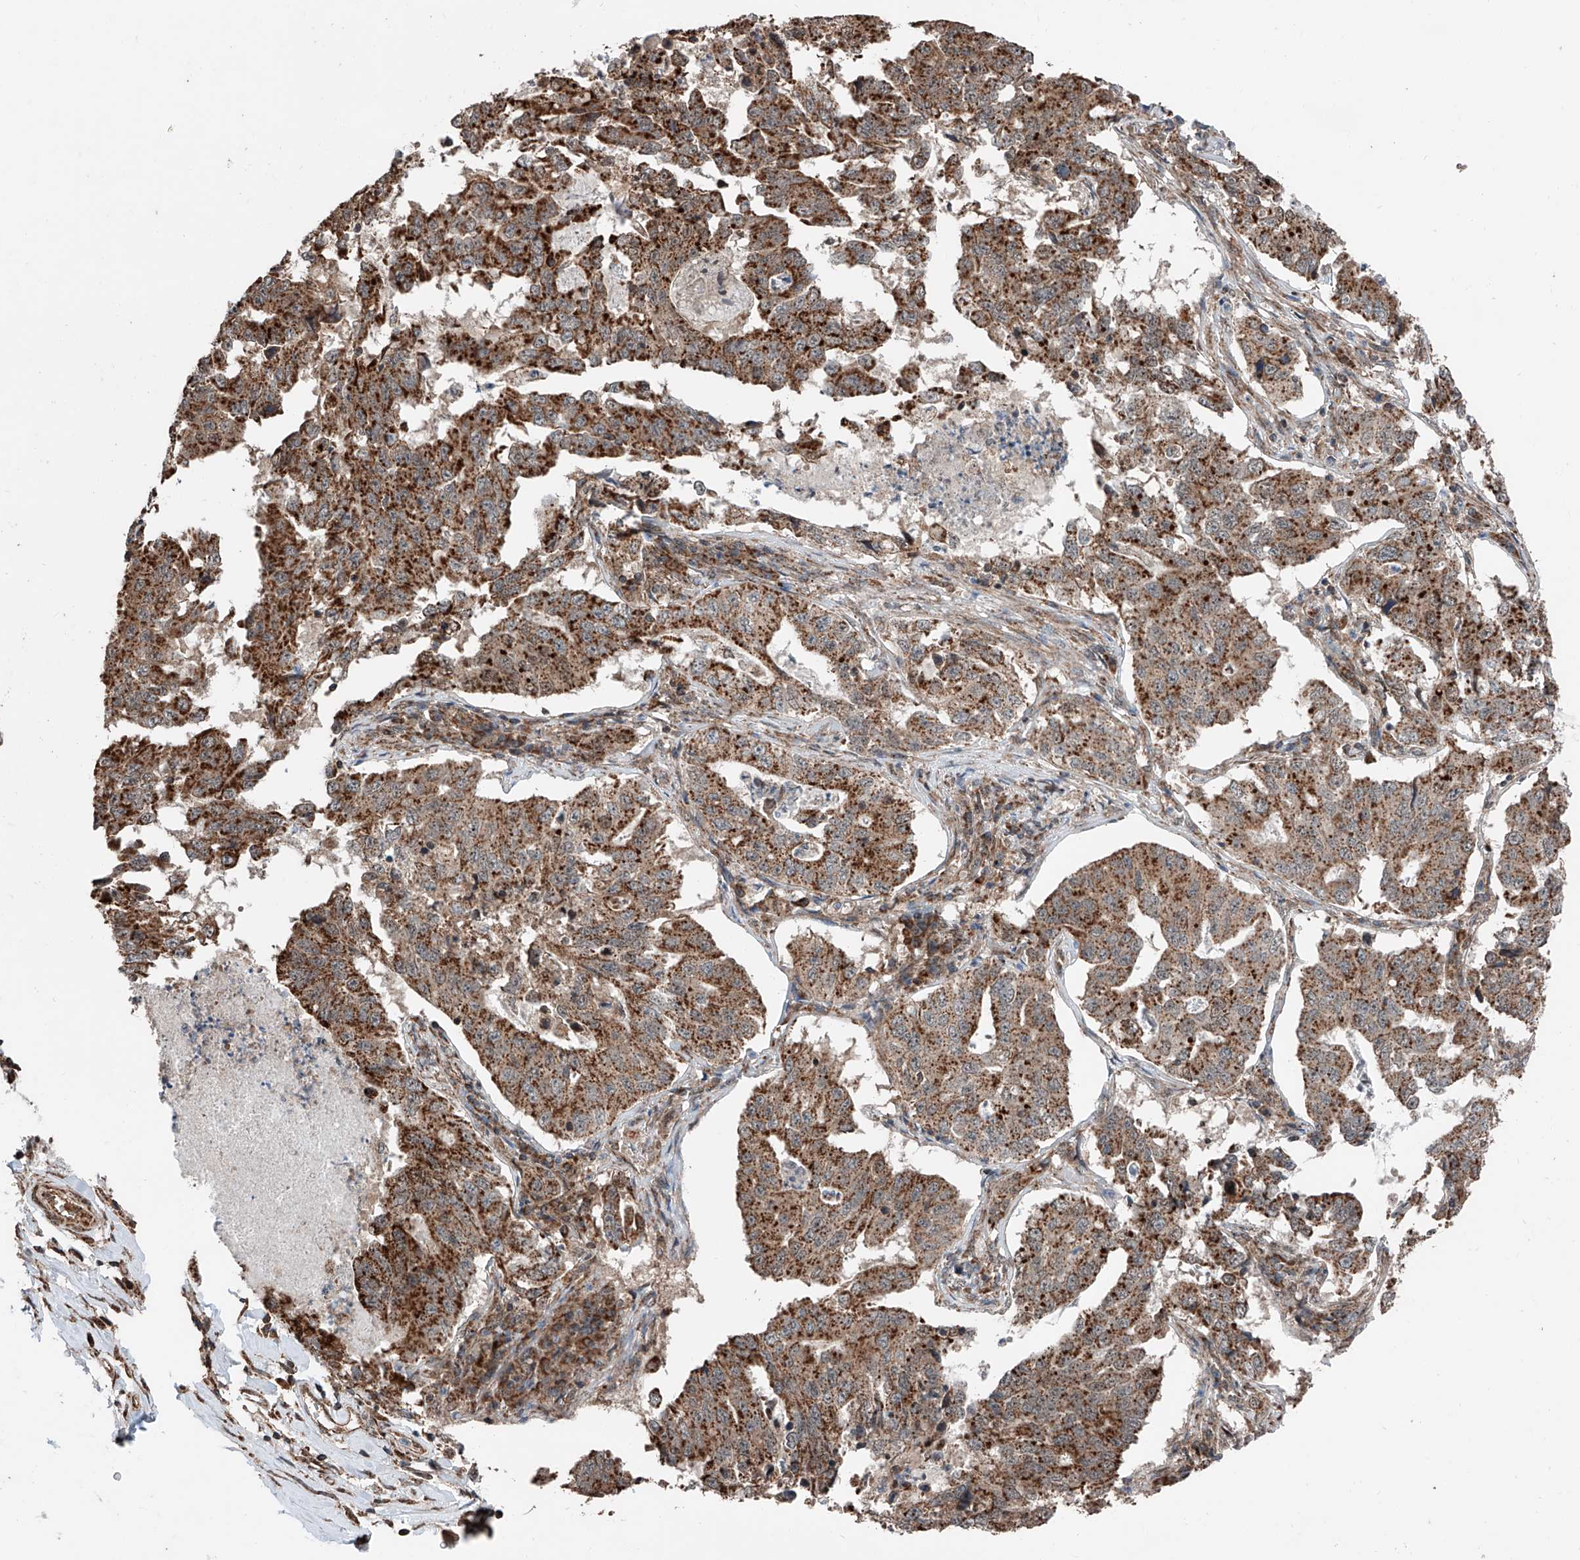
{"staining": {"intensity": "strong", "quantity": ">75%", "location": "cytoplasmic/membranous"}, "tissue": "lung cancer", "cell_type": "Tumor cells", "image_type": "cancer", "snomed": [{"axis": "morphology", "description": "Adenocarcinoma, NOS"}, {"axis": "topography", "description": "Lung"}], "caption": "Lung adenocarcinoma stained with DAB immunohistochemistry exhibits high levels of strong cytoplasmic/membranous positivity in approximately >75% of tumor cells. (Stains: DAB in brown, nuclei in blue, Microscopy: brightfield microscopy at high magnification).", "gene": "ZNF445", "patient": {"sex": "female", "age": 51}}